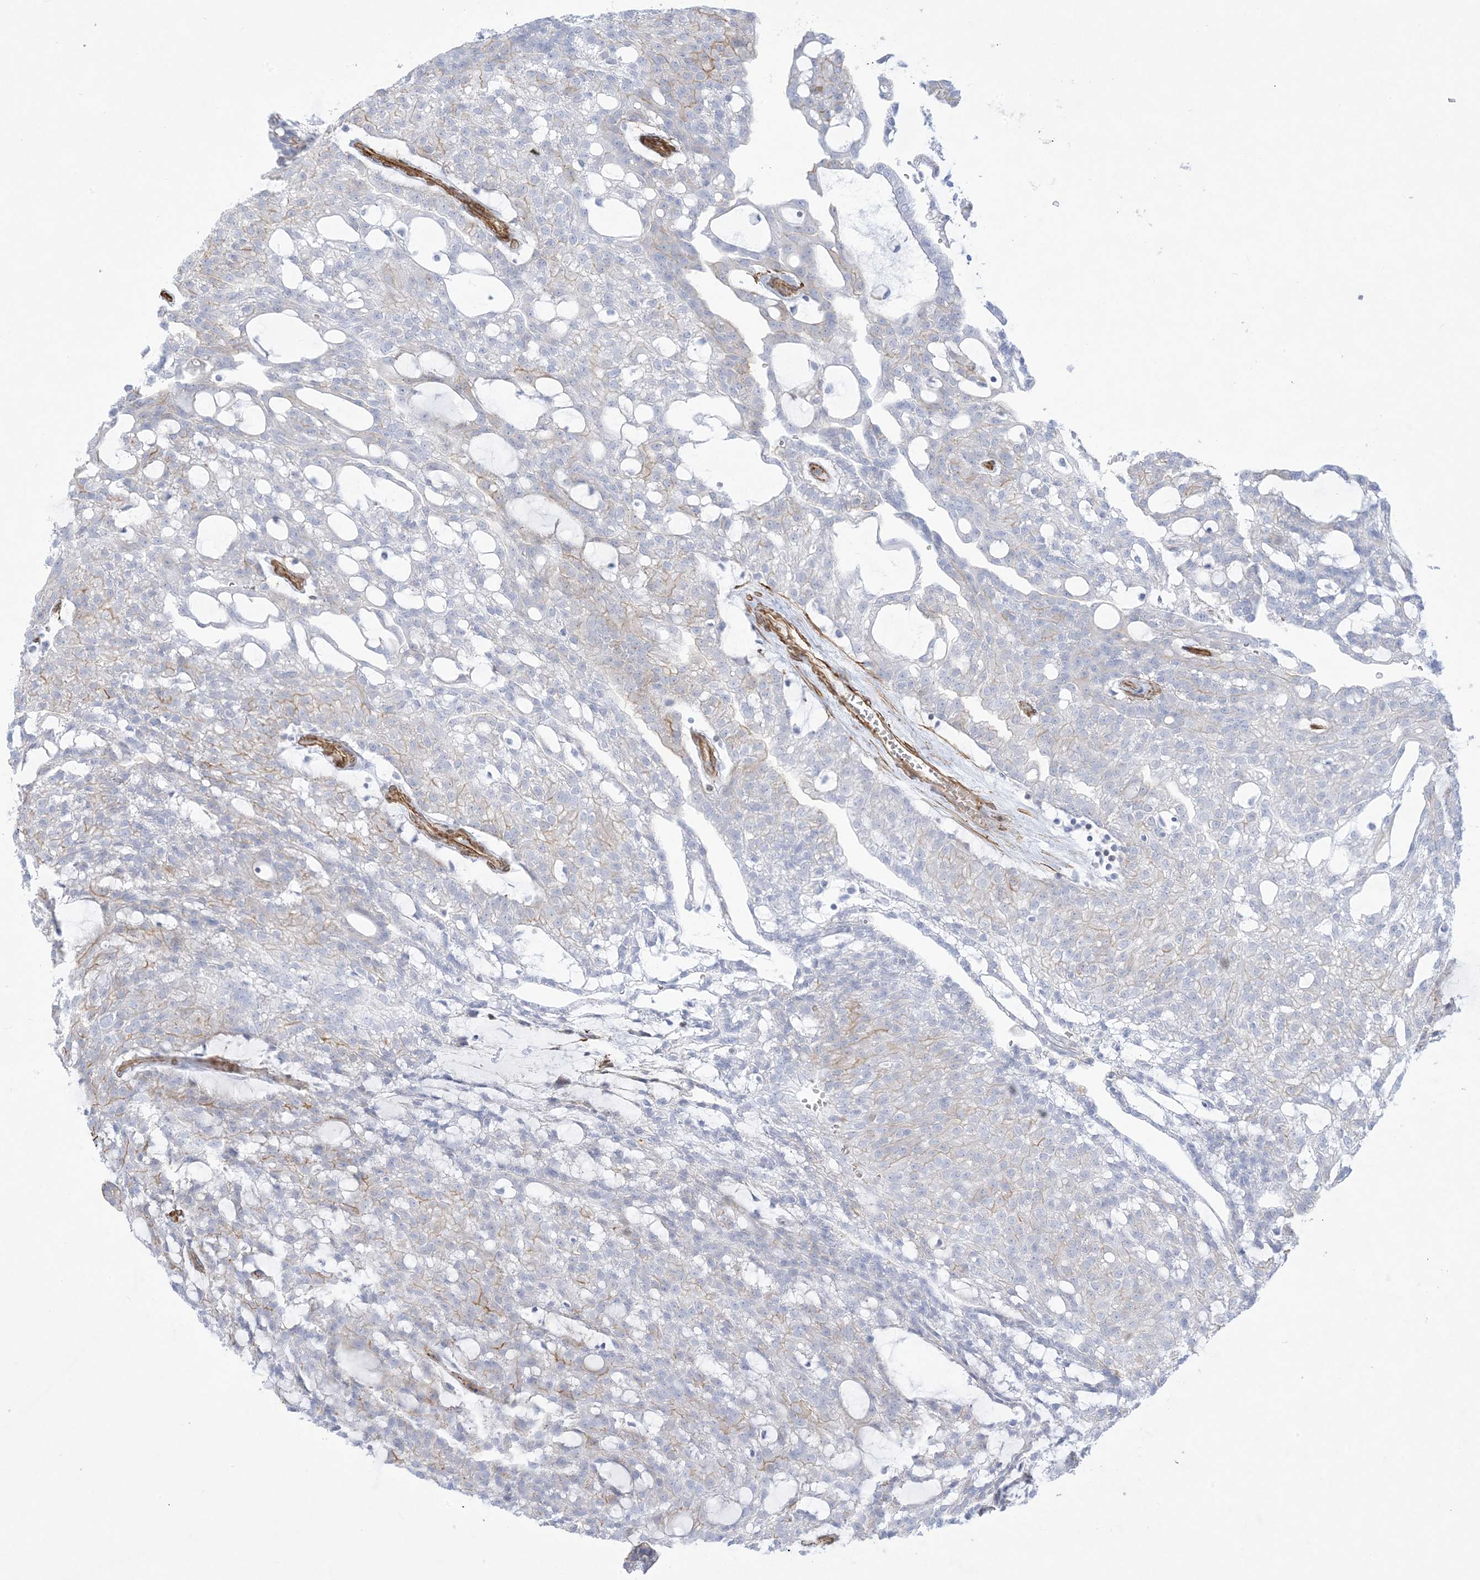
{"staining": {"intensity": "negative", "quantity": "none", "location": "none"}, "tissue": "renal cancer", "cell_type": "Tumor cells", "image_type": "cancer", "snomed": [{"axis": "morphology", "description": "Adenocarcinoma, NOS"}, {"axis": "topography", "description": "Kidney"}], "caption": "The photomicrograph demonstrates no staining of tumor cells in renal cancer.", "gene": "B3GNT7", "patient": {"sex": "male", "age": 63}}